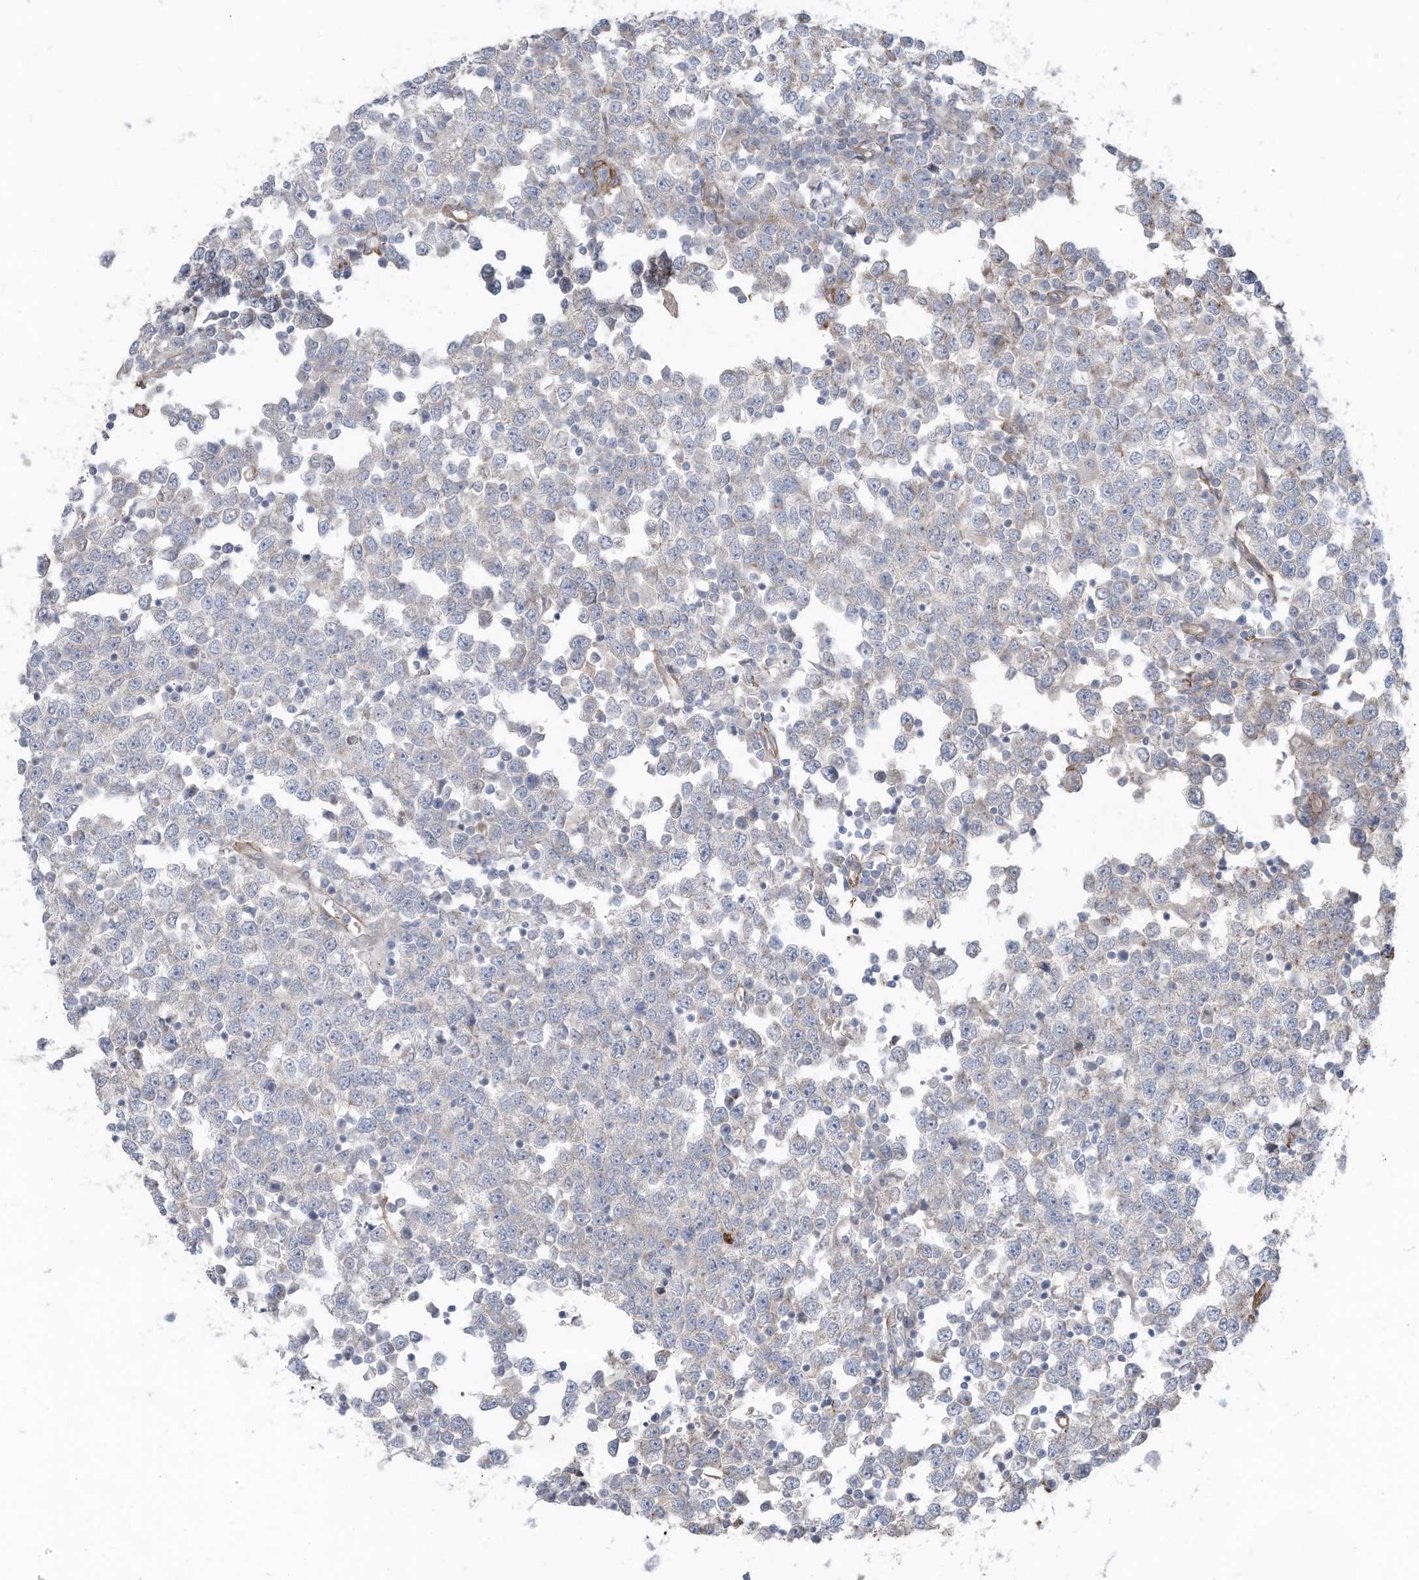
{"staining": {"intensity": "negative", "quantity": "none", "location": "none"}, "tissue": "testis cancer", "cell_type": "Tumor cells", "image_type": "cancer", "snomed": [{"axis": "morphology", "description": "Seminoma, NOS"}, {"axis": "topography", "description": "Testis"}], "caption": "High magnification brightfield microscopy of testis cancer (seminoma) stained with DAB (brown) and counterstained with hematoxylin (blue): tumor cells show no significant staining.", "gene": "SLC17A7", "patient": {"sex": "male", "age": 65}}